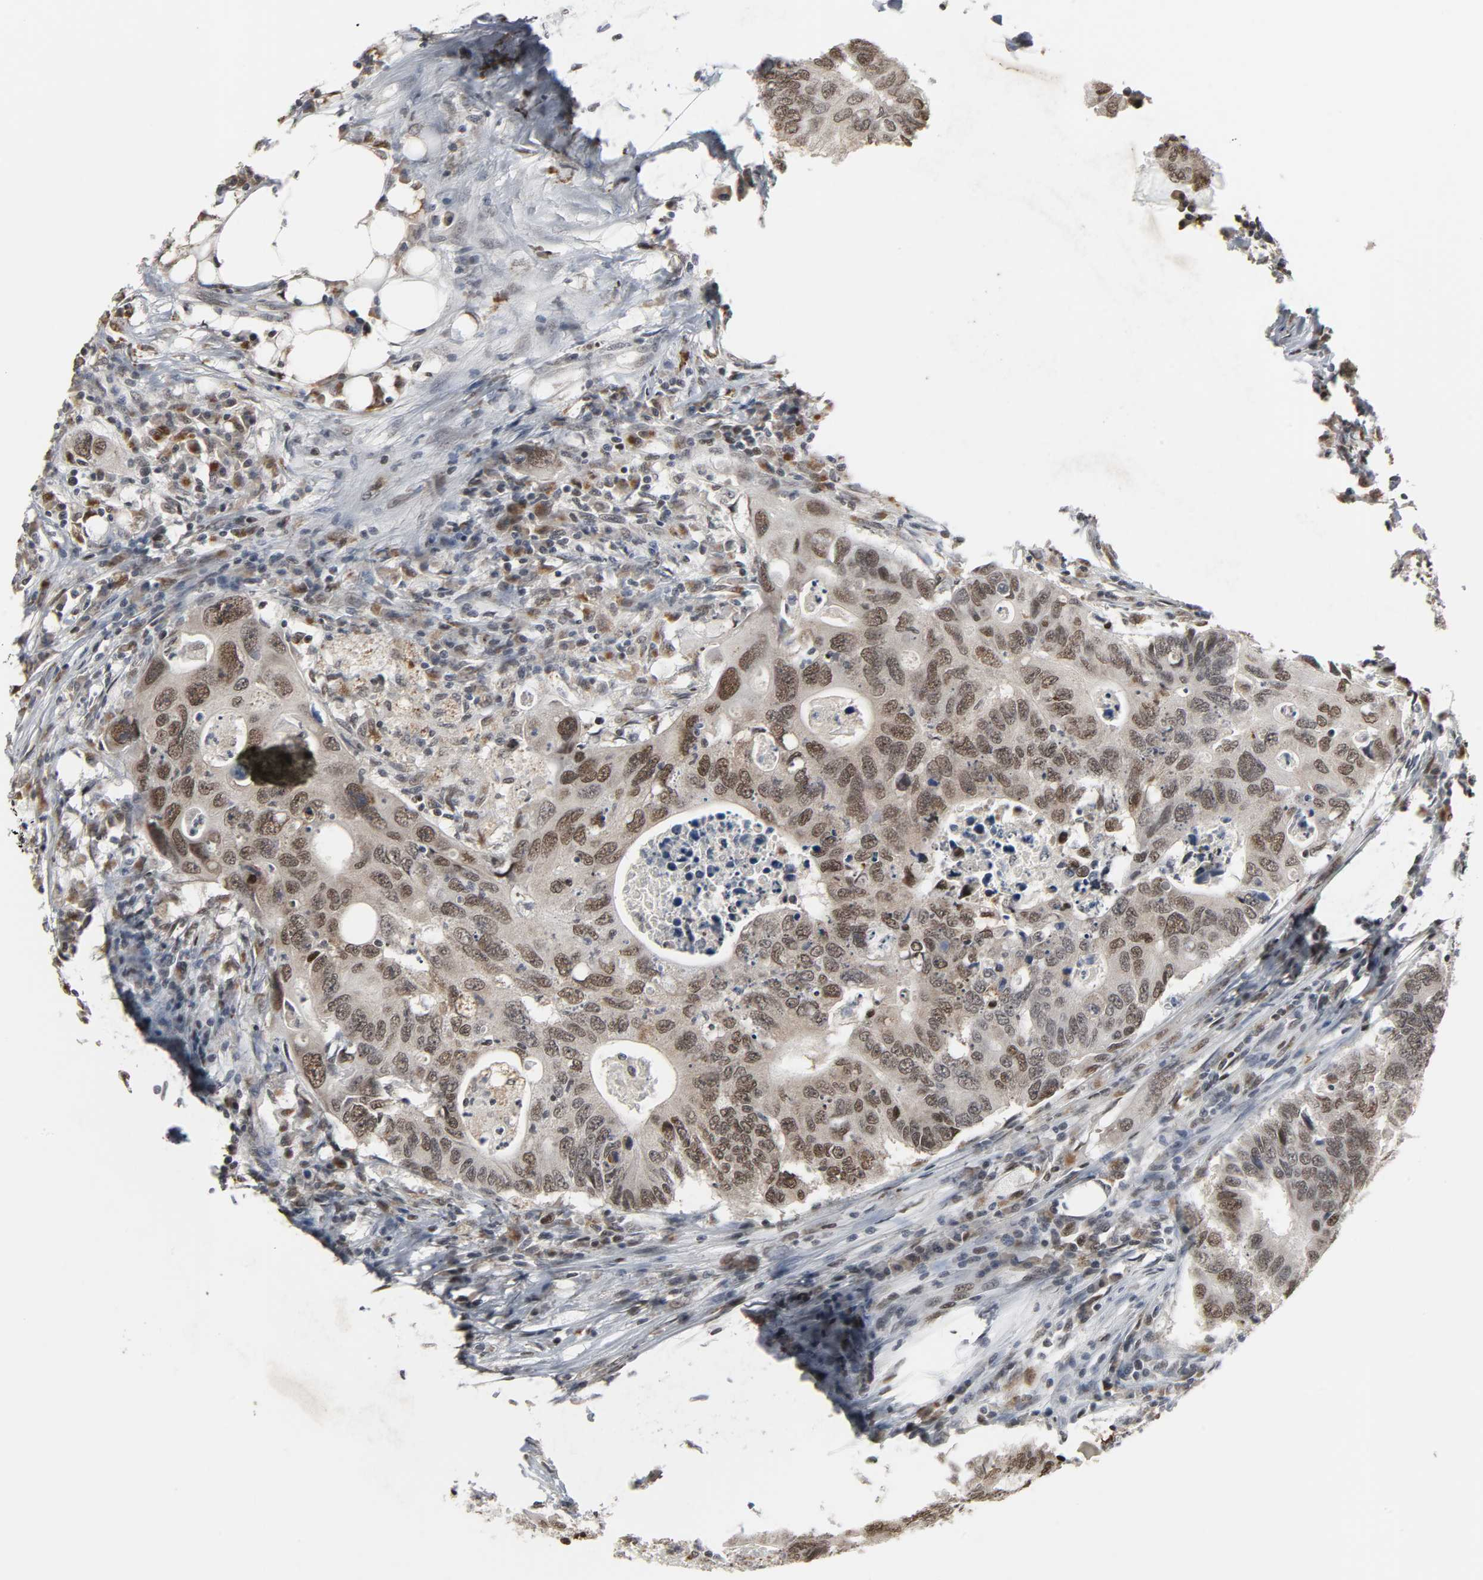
{"staining": {"intensity": "weak", "quantity": ">75%", "location": "nuclear"}, "tissue": "colorectal cancer", "cell_type": "Tumor cells", "image_type": "cancer", "snomed": [{"axis": "morphology", "description": "Adenocarcinoma, NOS"}, {"axis": "topography", "description": "Colon"}], "caption": "Human adenocarcinoma (colorectal) stained with a protein marker demonstrates weak staining in tumor cells.", "gene": "DAZAP1", "patient": {"sex": "male", "age": 71}}